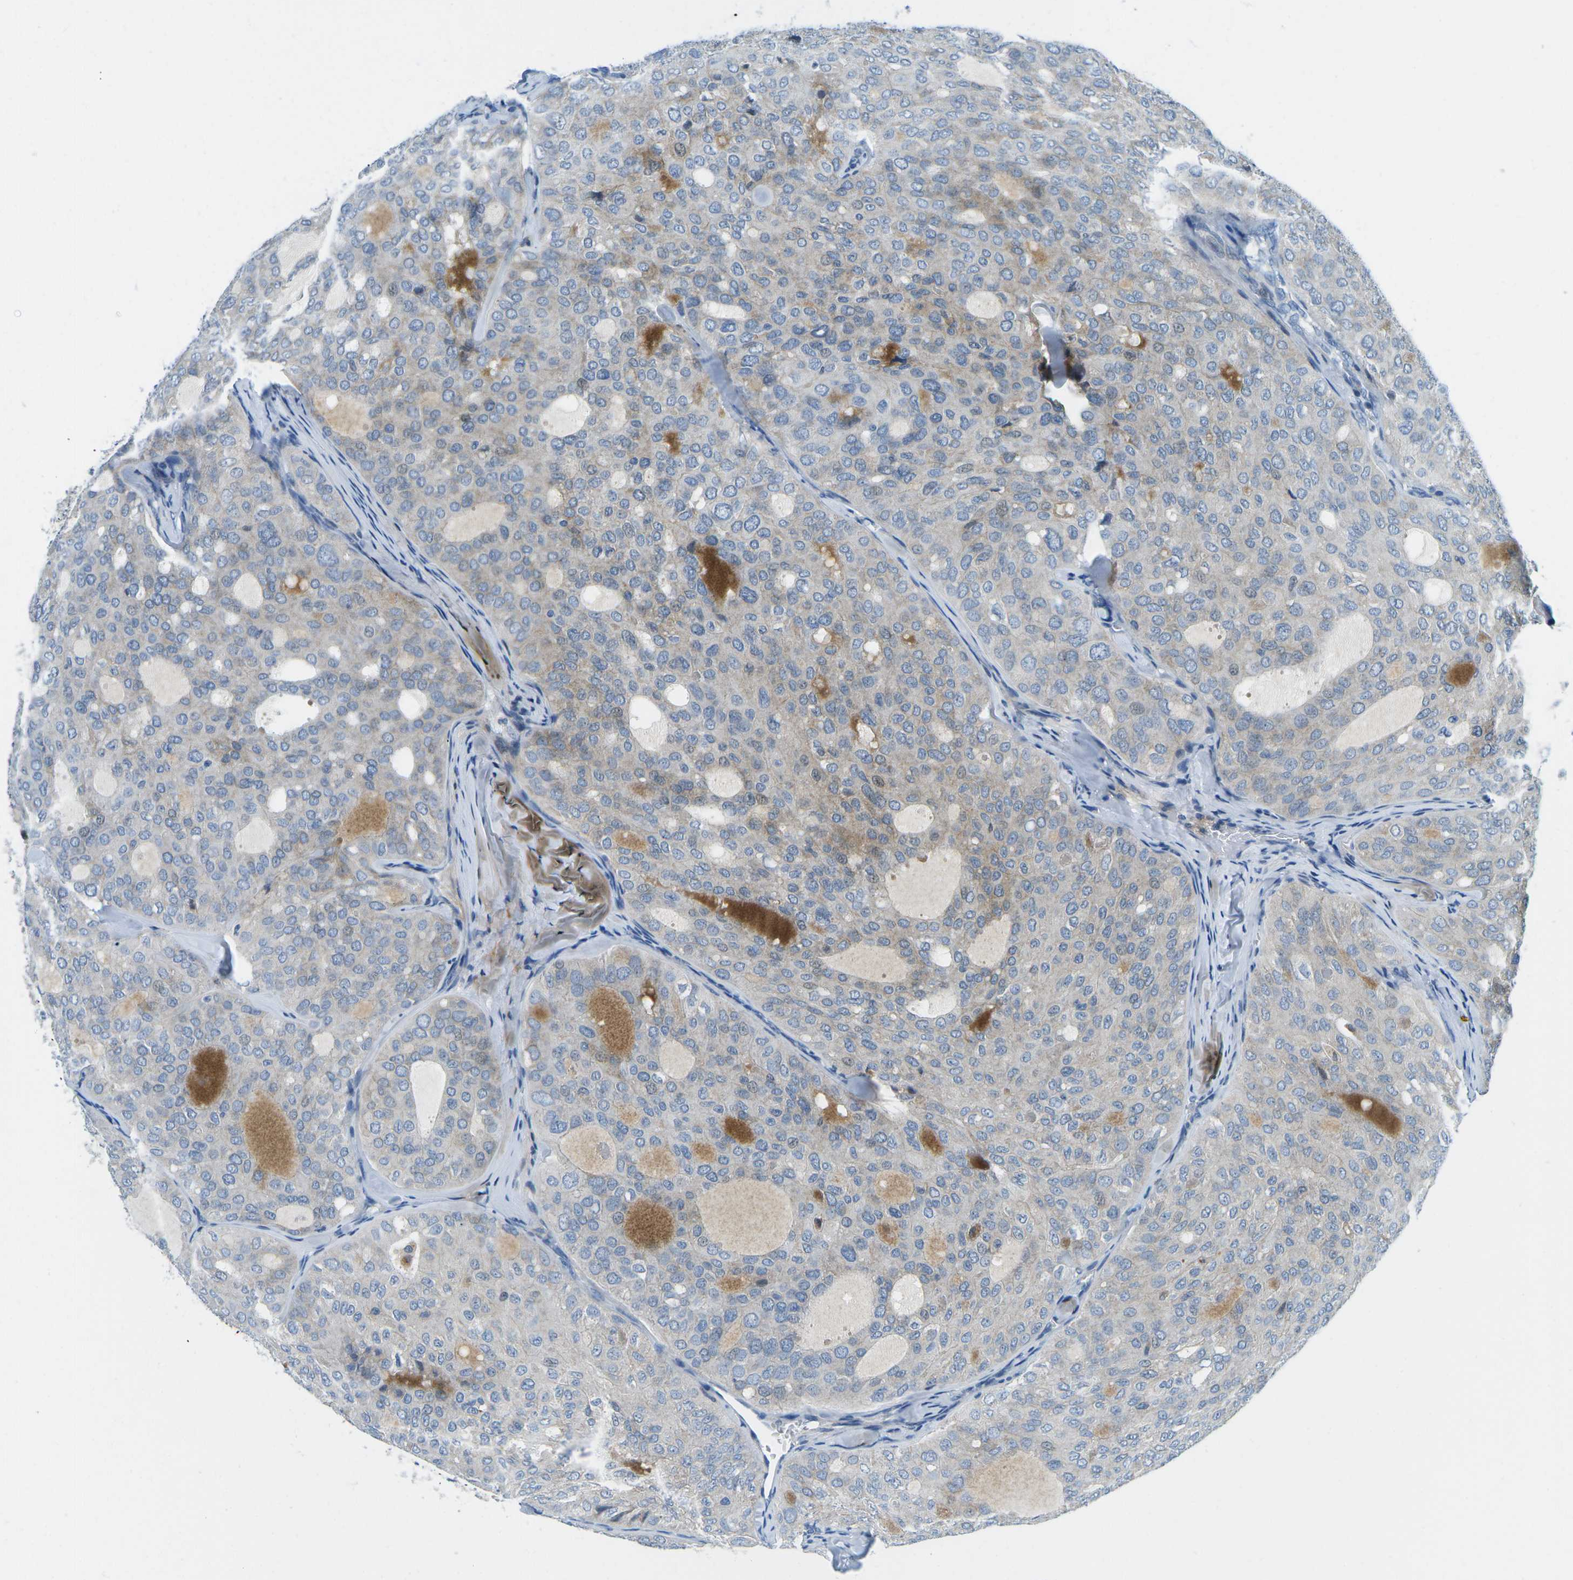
{"staining": {"intensity": "weak", "quantity": "<25%", "location": "cytoplasmic/membranous"}, "tissue": "thyroid cancer", "cell_type": "Tumor cells", "image_type": "cancer", "snomed": [{"axis": "morphology", "description": "Follicular adenoma carcinoma, NOS"}, {"axis": "topography", "description": "Thyroid gland"}], "caption": "Human thyroid cancer (follicular adenoma carcinoma) stained for a protein using immunohistochemistry (IHC) demonstrates no positivity in tumor cells.", "gene": "CFB", "patient": {"sex": "male", "age": 75}}